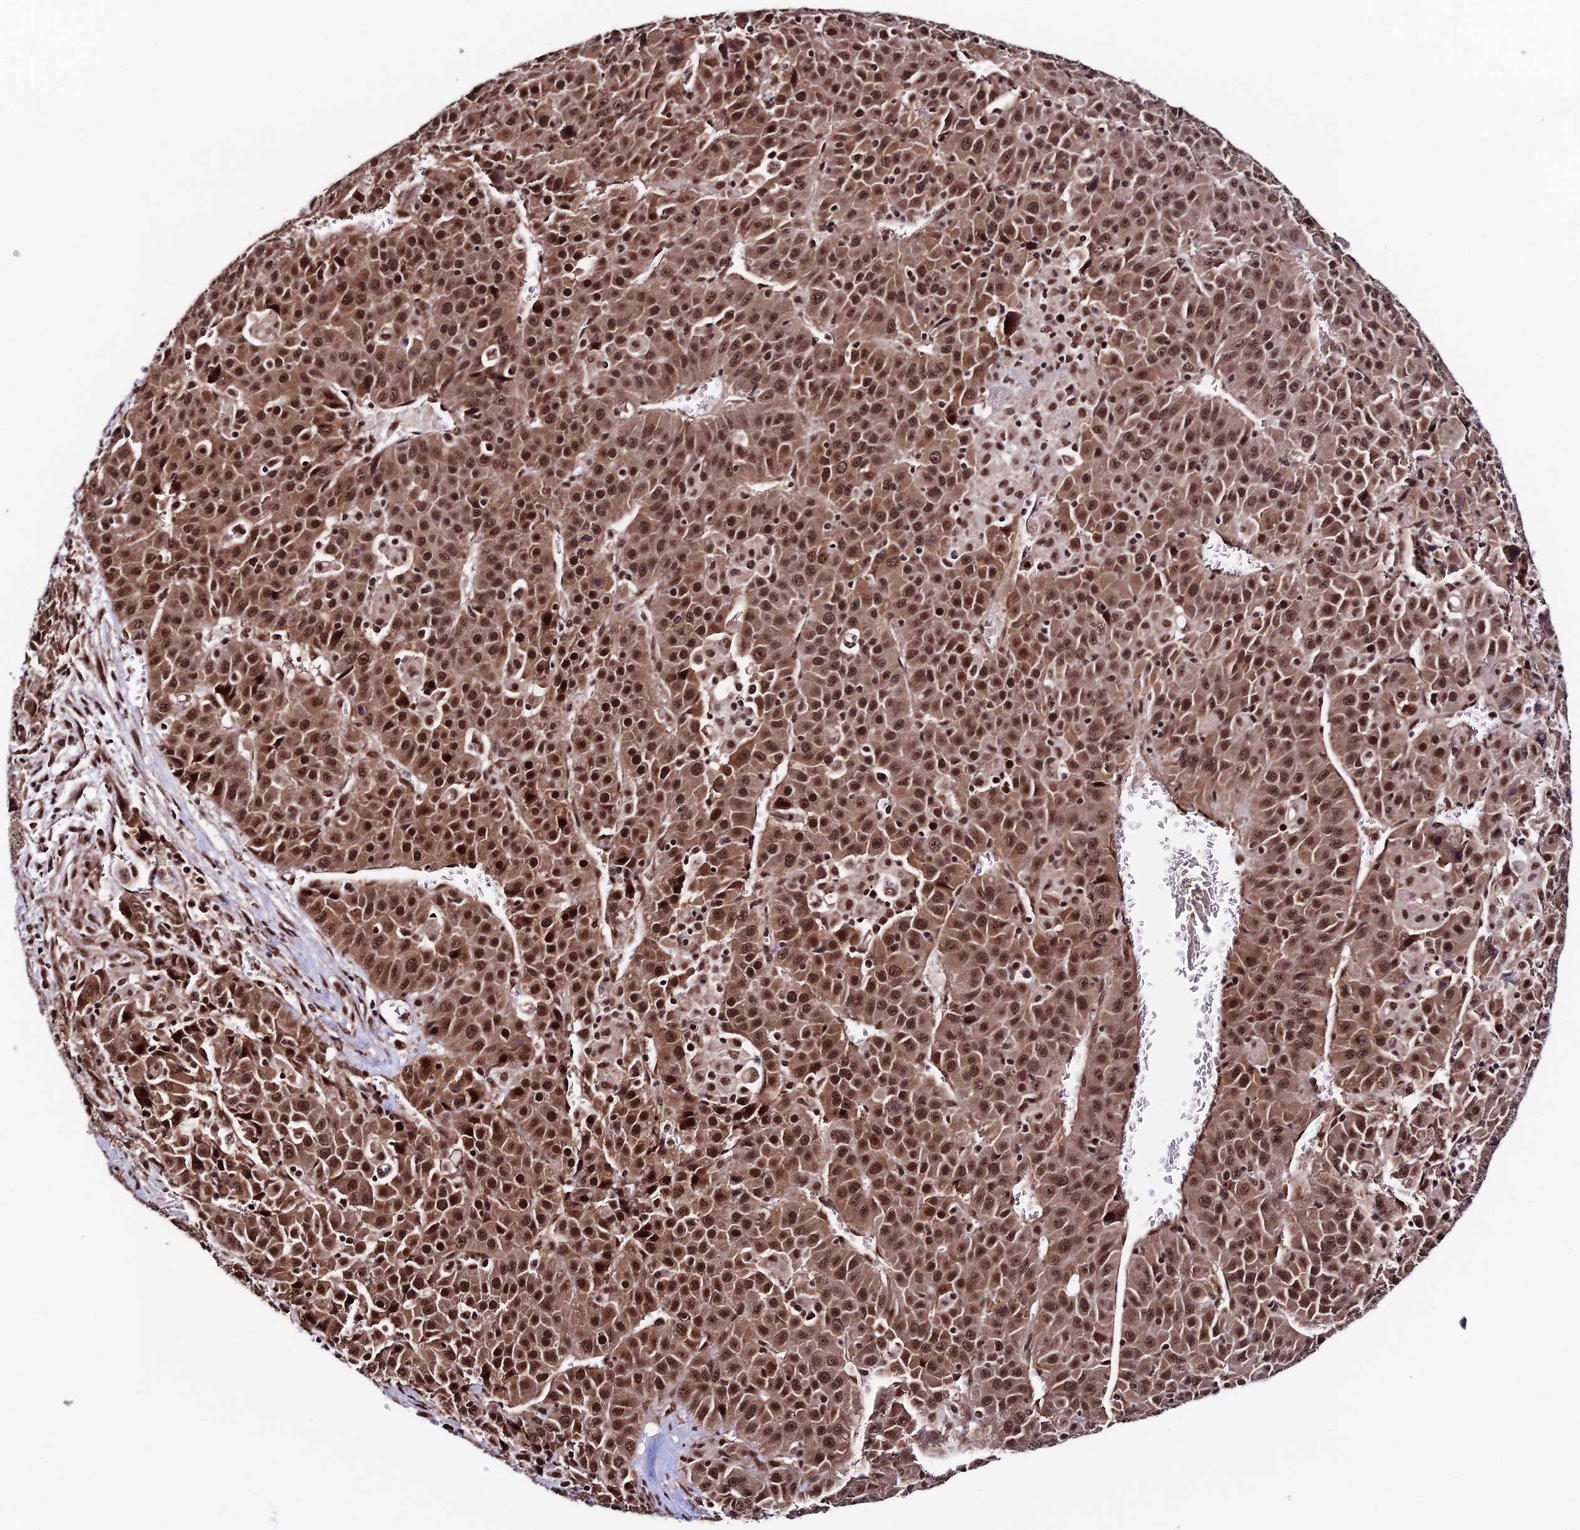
{"staining": {"intensity": "strong", "quantity": ">75%", "location": "cytoplasmic/membranous,nuclear"}, "tissue": "liver cancer", "cell_type": "Tumor cells", "image_type": "cancer", "snomed": [{"axis": "morphology", "description": "Carcinoma, Hepatocellular, NOS"}, {"axis": "topography", "description": "Liver"}], "caption": "Protein staining by immunohistochemistry (IHC) reveals strong cytoplasmic/membranous and nuclear staining in about >75% of tumor cells in hepatocellular carcinoma (liver). The staining was performed using DAB, with brown indicating positive protein expression. Nuclei are stained blue with hematoxylin.", "gene": "RBM42", "patient": {"sex": "female", "age": 53}}